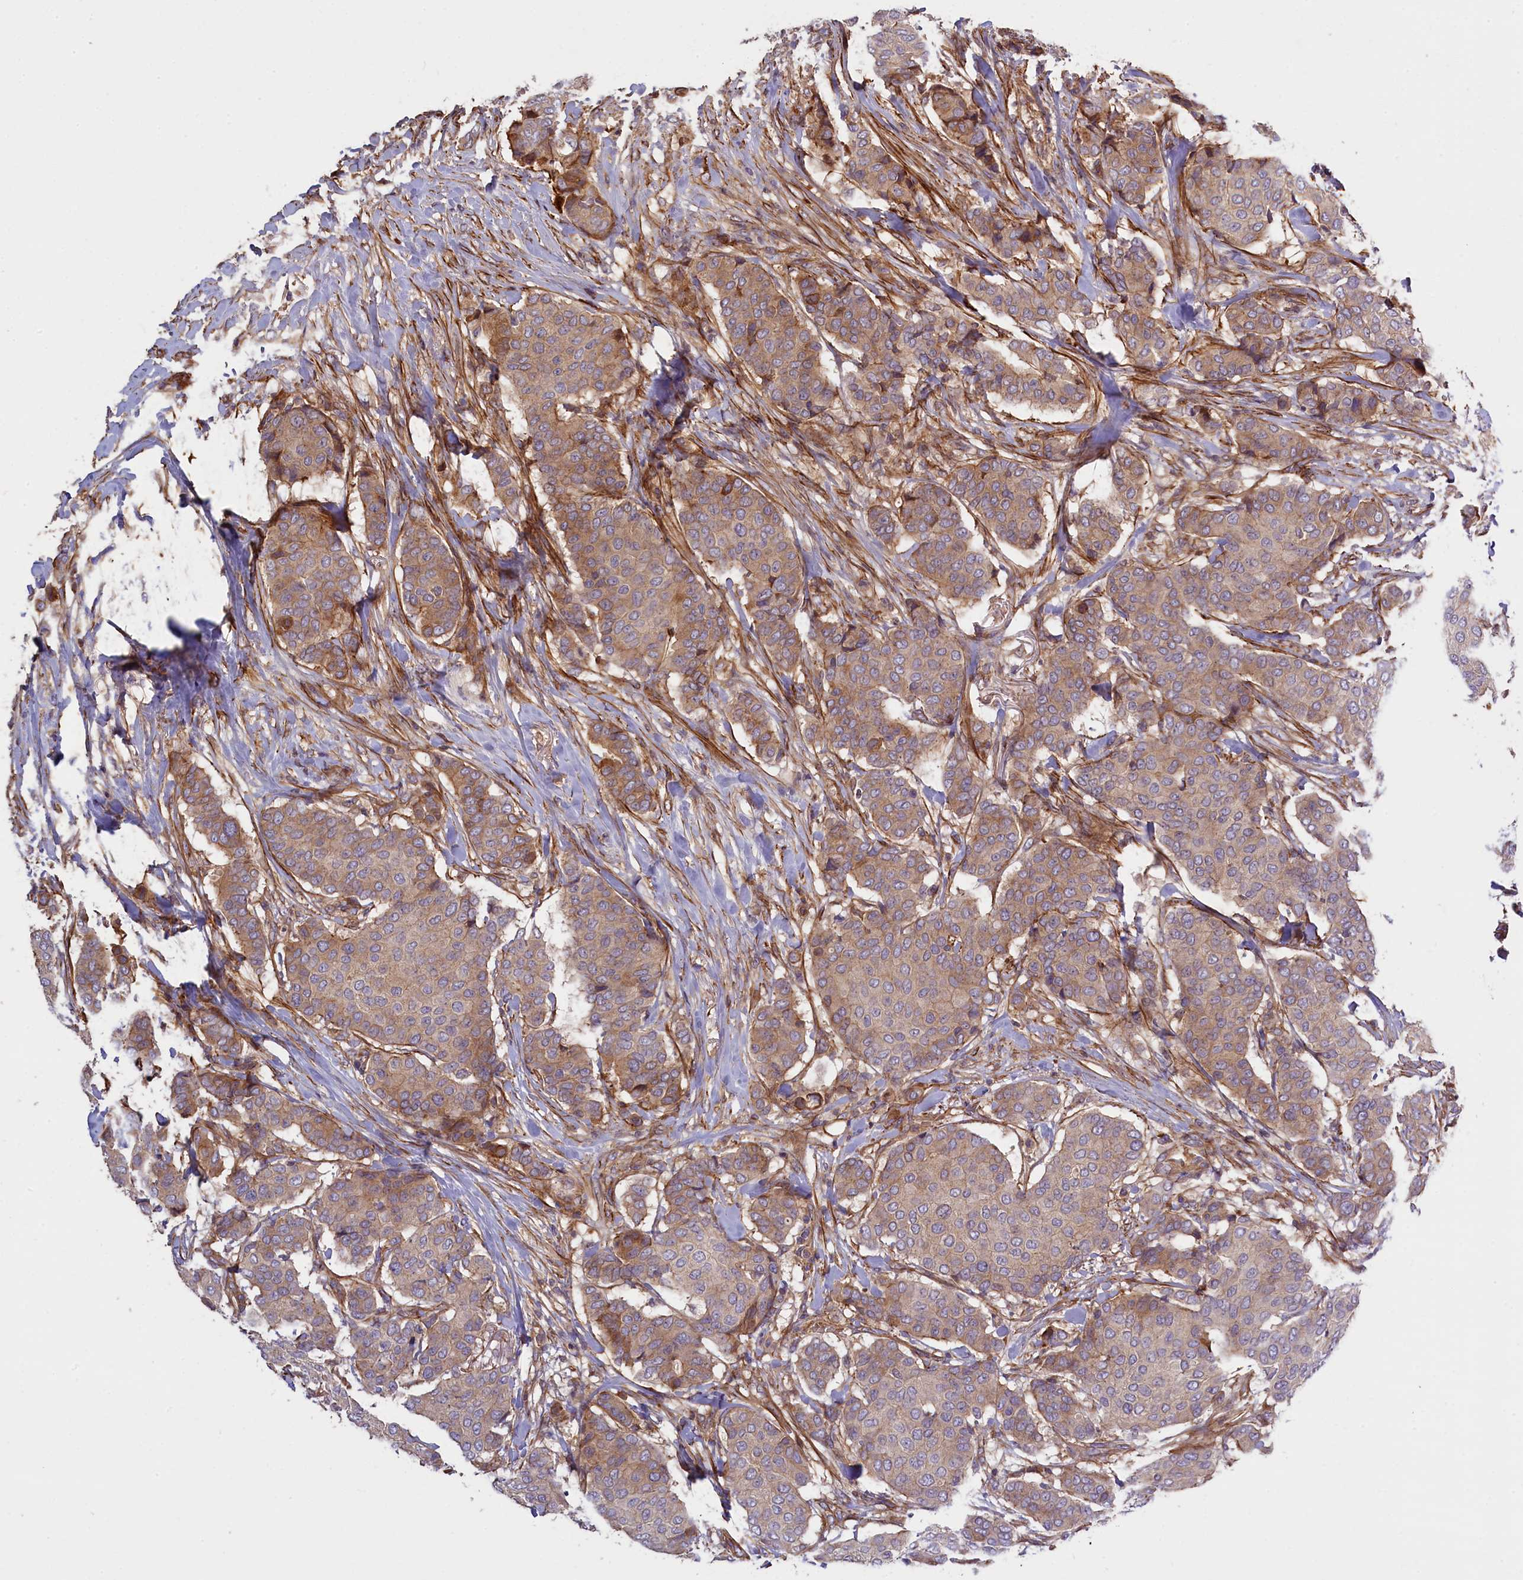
{"staining": {"intensity": "moderate", "quantity": "25%-75%", "location": "cytoplasmic/membranous"}, "tissue": "breast cancer", "cell_type": "Tumor cells", "image_type": "cancer", "snomed": [{"axis": "morphology", "description": "Duct carcinoma"}, {"axis": "topography", "description": "Breast"}], "caption": "IHC image of neoplastic tissue: human breast invasive ductal carcinoma stained using immunohistochemistry reveals medium levels of moderate protein expression localized specifically in the cytoplasmic/membranous of tumor cells, appearing as a cytoplasmic/membranous brown color.", "gene": "FUZ", "patient": {"sex": "female", "age": 75}}